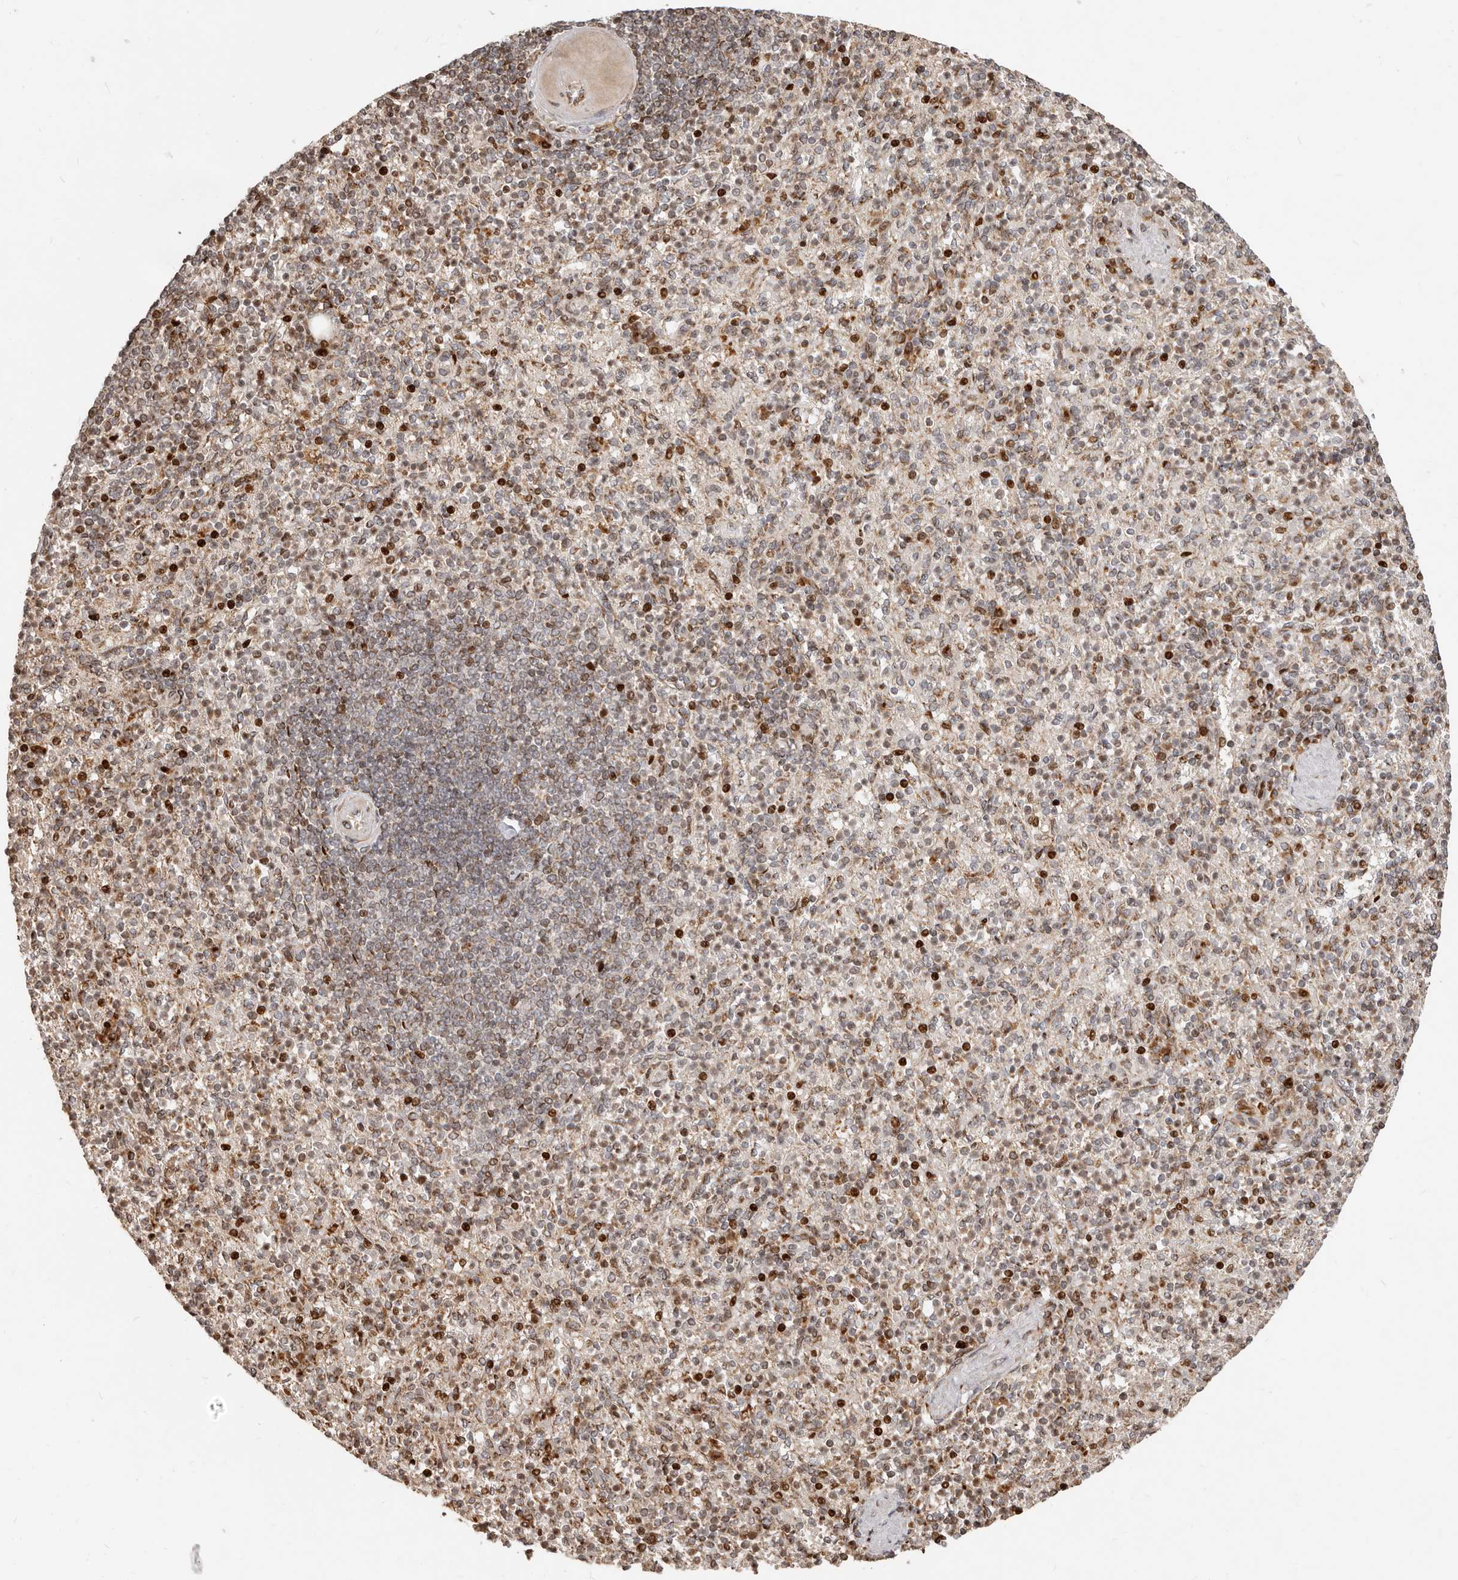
{"staining": {"intensity": "strong", "quantity": "<25%", "location": "cytoplasmic/membranous"}, "tissue": "spleen", "cell_type": "Cells in red pulp", "image_type": "normal", "snomed": [{"axis": "morphology", "description": "Normal tissue, NOS"}, {"axis": "topography", "description": "Spleen"}], "caption": "Protein staining by IHC demonstrates strong cytoplasmic/membranous expression in about <25% of cells in red pulp in benign spleen.", "gene": "TRIM4", "patient": {"sex": "female", "age": 74}}